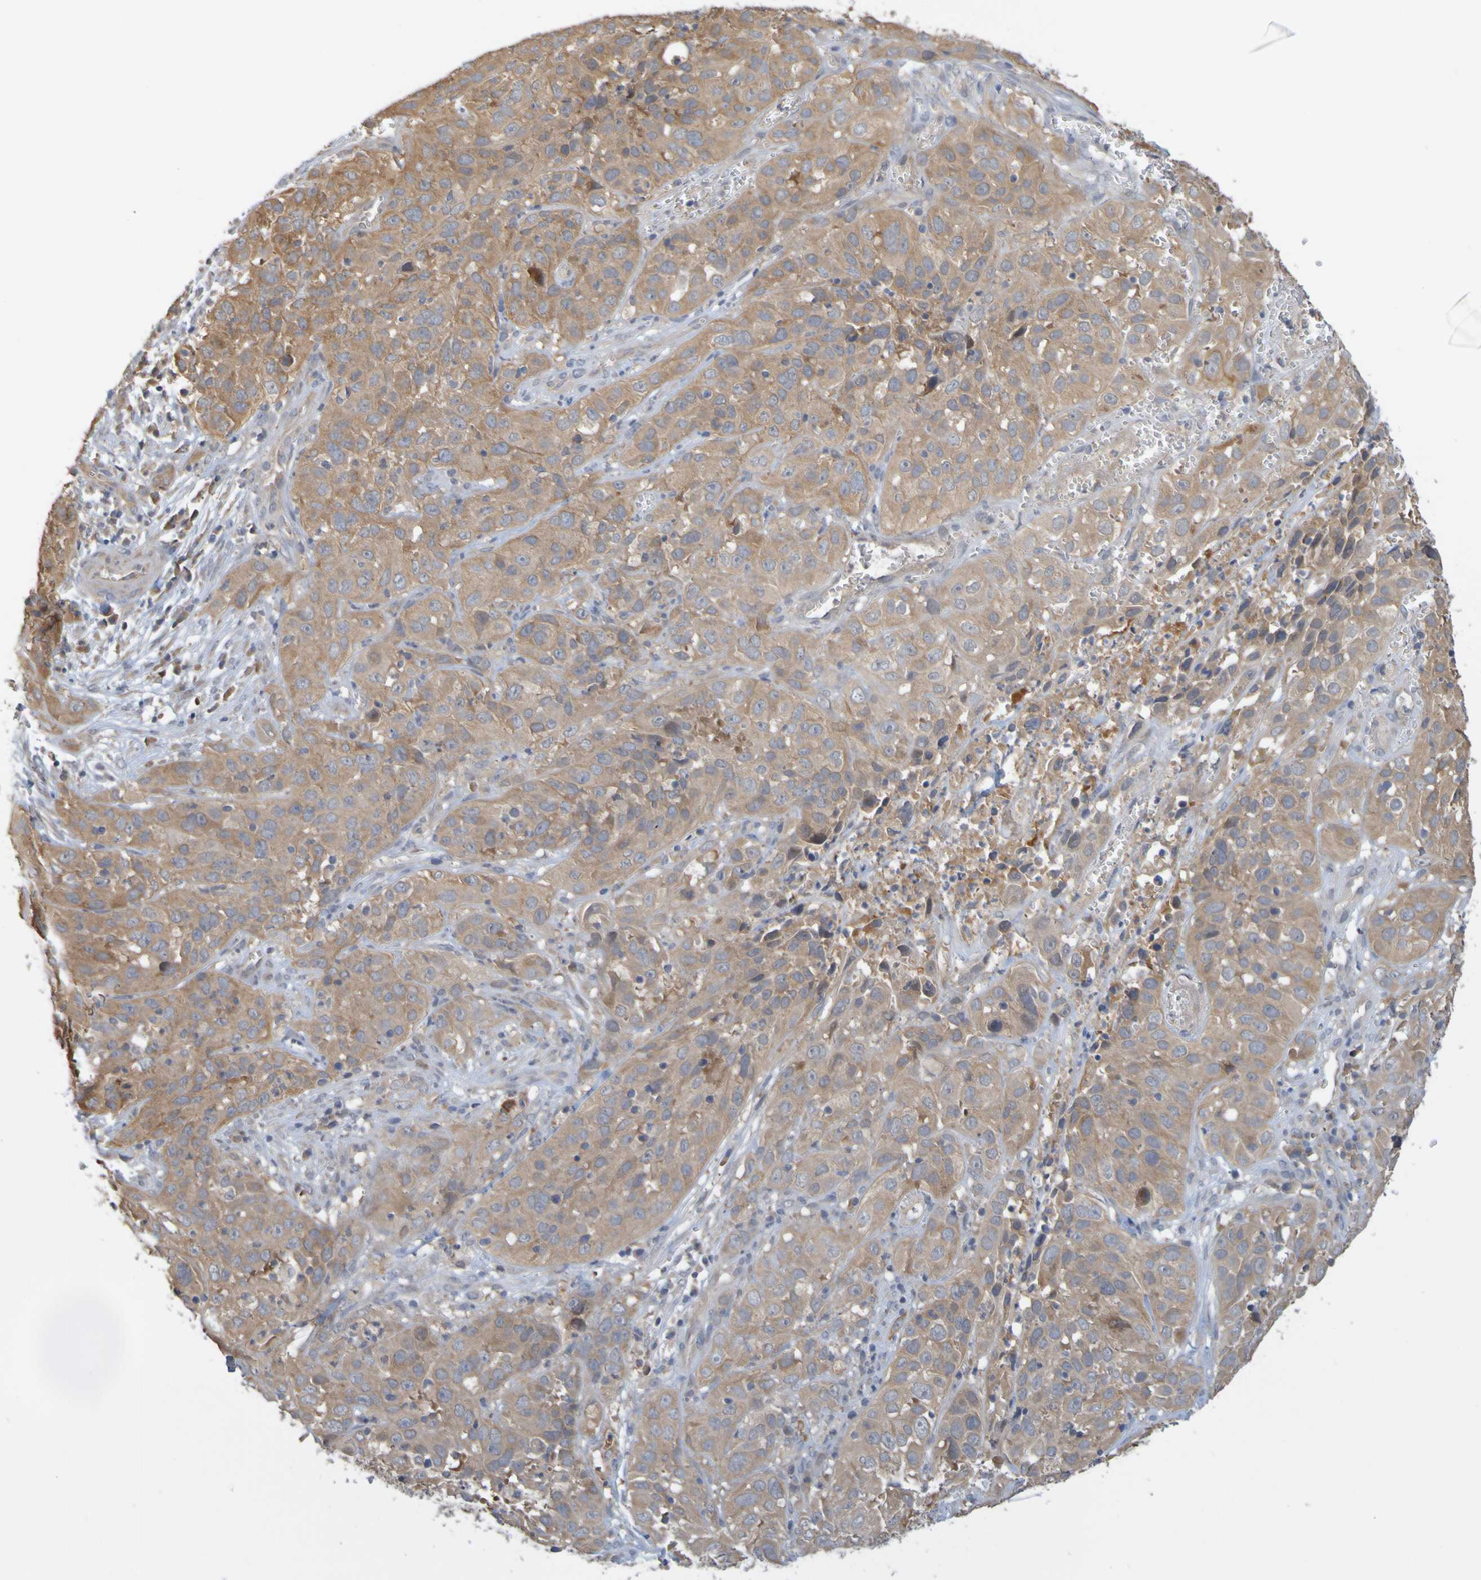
{"staining": {"intensity": "moderate", "quantity": ">75%", "location": "cytoplasmic/membranous"}, "tissue": "cervical cancer", "cell_type": "Tumor cells", "image_type": "cancer", "snomed": [{"axis": "morphology", "description": "Squamous cell carcinoma, NOS"}, {"axis": "topography", "description": "Cervix"}], "caption": "Protein expression analysis of cervical squamous cell carcinoma exhibits moderate cytoplasmic/membranous positivity in about >75% of tumor cells.", "gene": "NAV2", "patient": {"sex": "female", "age": 32}}